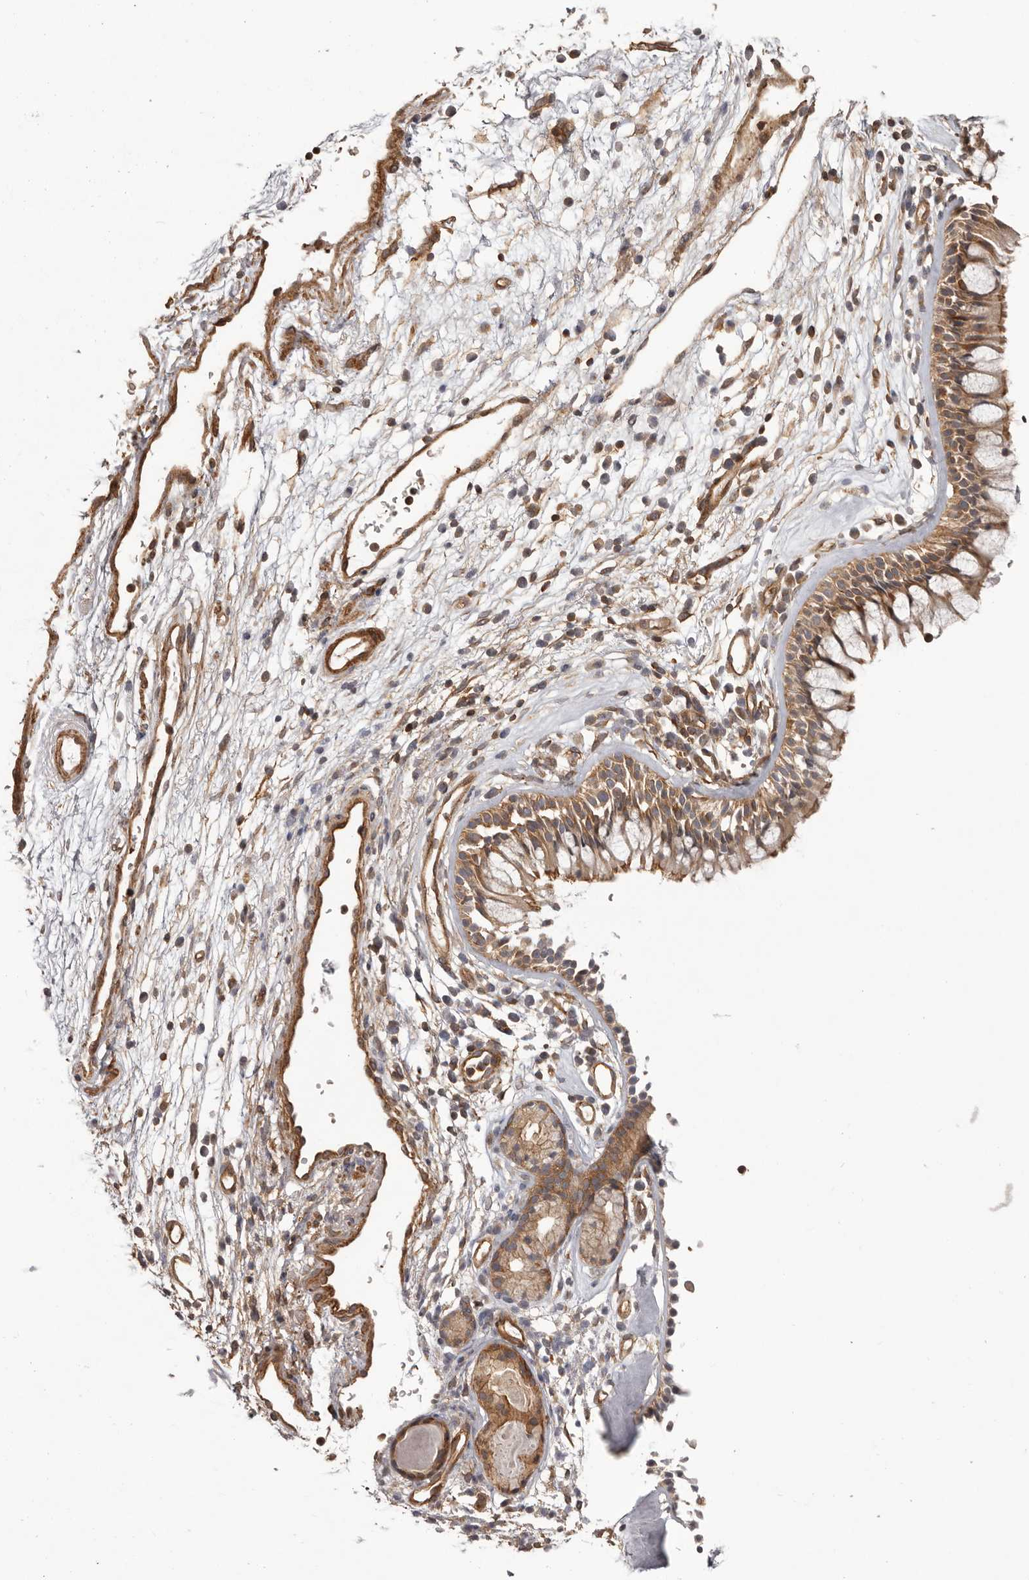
{"staining": {"intensity": "moderate", "quantity": ">75%", "location": "cytoplasmic/membranous"}, "tissue": "nasopharynx", "cell_type": "Respiratory epithelial cells", "image_type": "normal", "snomed": [{"axis": "morphology", "description": "Normal tissue, NOS"}, {"axis": "morphology", "description": "Inflammation, NOS"}, {"axis": "morphology", "description": "Malignant melanoma, Metastatic site"}, {"axis": "topography", "description": "Nasopharynx"}], "caption": "Respiratory epithelial cells show medium levels of moderate cytoplasmic/membranous expression in approximately >75% of cells in unremarkable human nasopharynx.", "gene": "NFKBIA", "patient": {"sex": "male", "age": 70}}